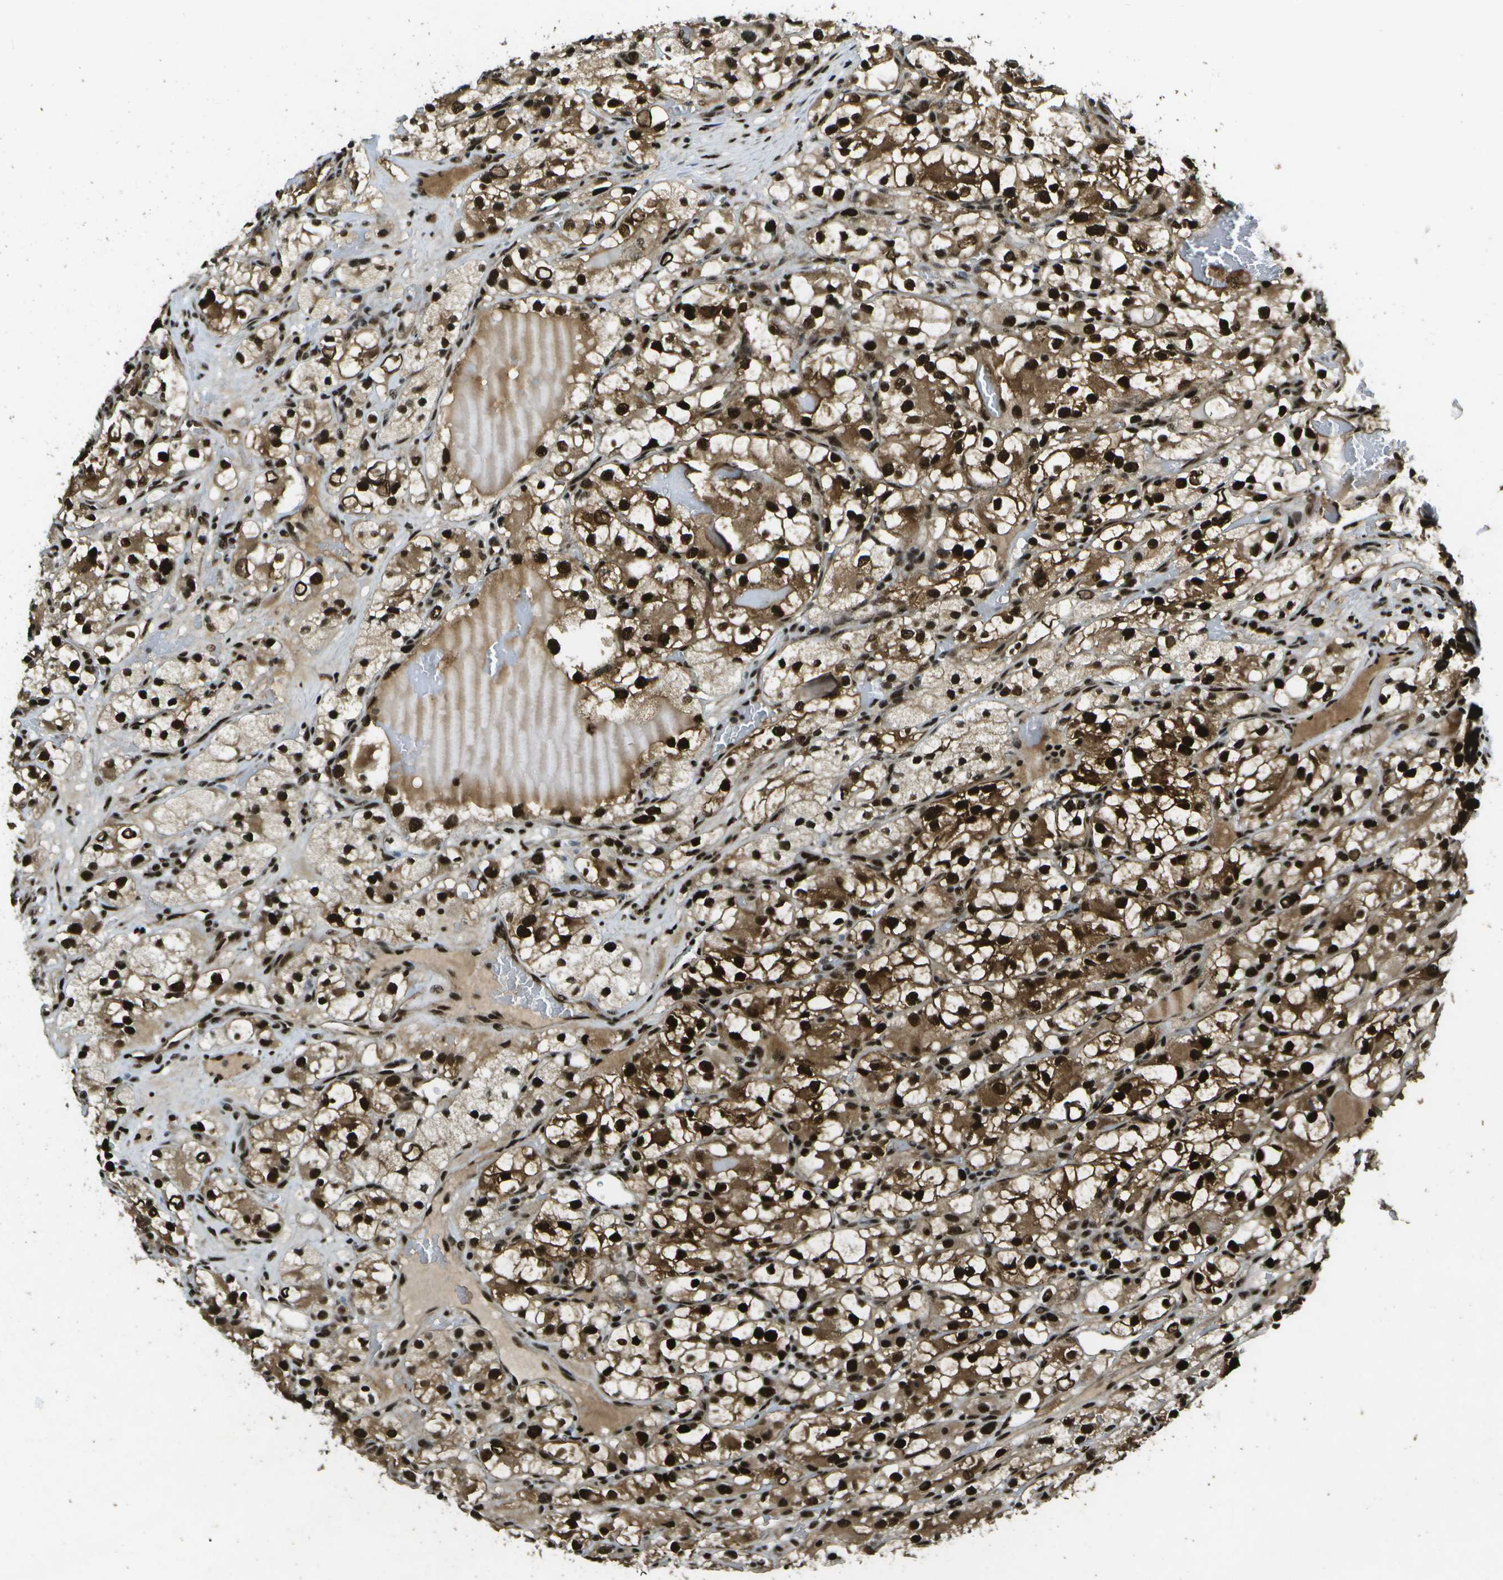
{"staining": {"intensity": "strong", "quantity": ">75%", "location": "cytoplasmic/membranous,nuclear"}, "tissue": "renal cancer", "cell_type": "Tumor cells", "image_type": "cancer", "snomed": [{"axis": "morphology", "description": "Adenocarcinoma, NOS"}, {"axis": "topography", "description": "Kidney"}], "caption": "A high-resolution image shows immunohistochemistry (IHC) staining of renal adenocarcinoma, which exhibits strong cytoplasmic/membranous and nuclear expression in approximately >75% of tumor cells.", "gene": "GANC", "patient": {"sex": "female", "age": 57}}